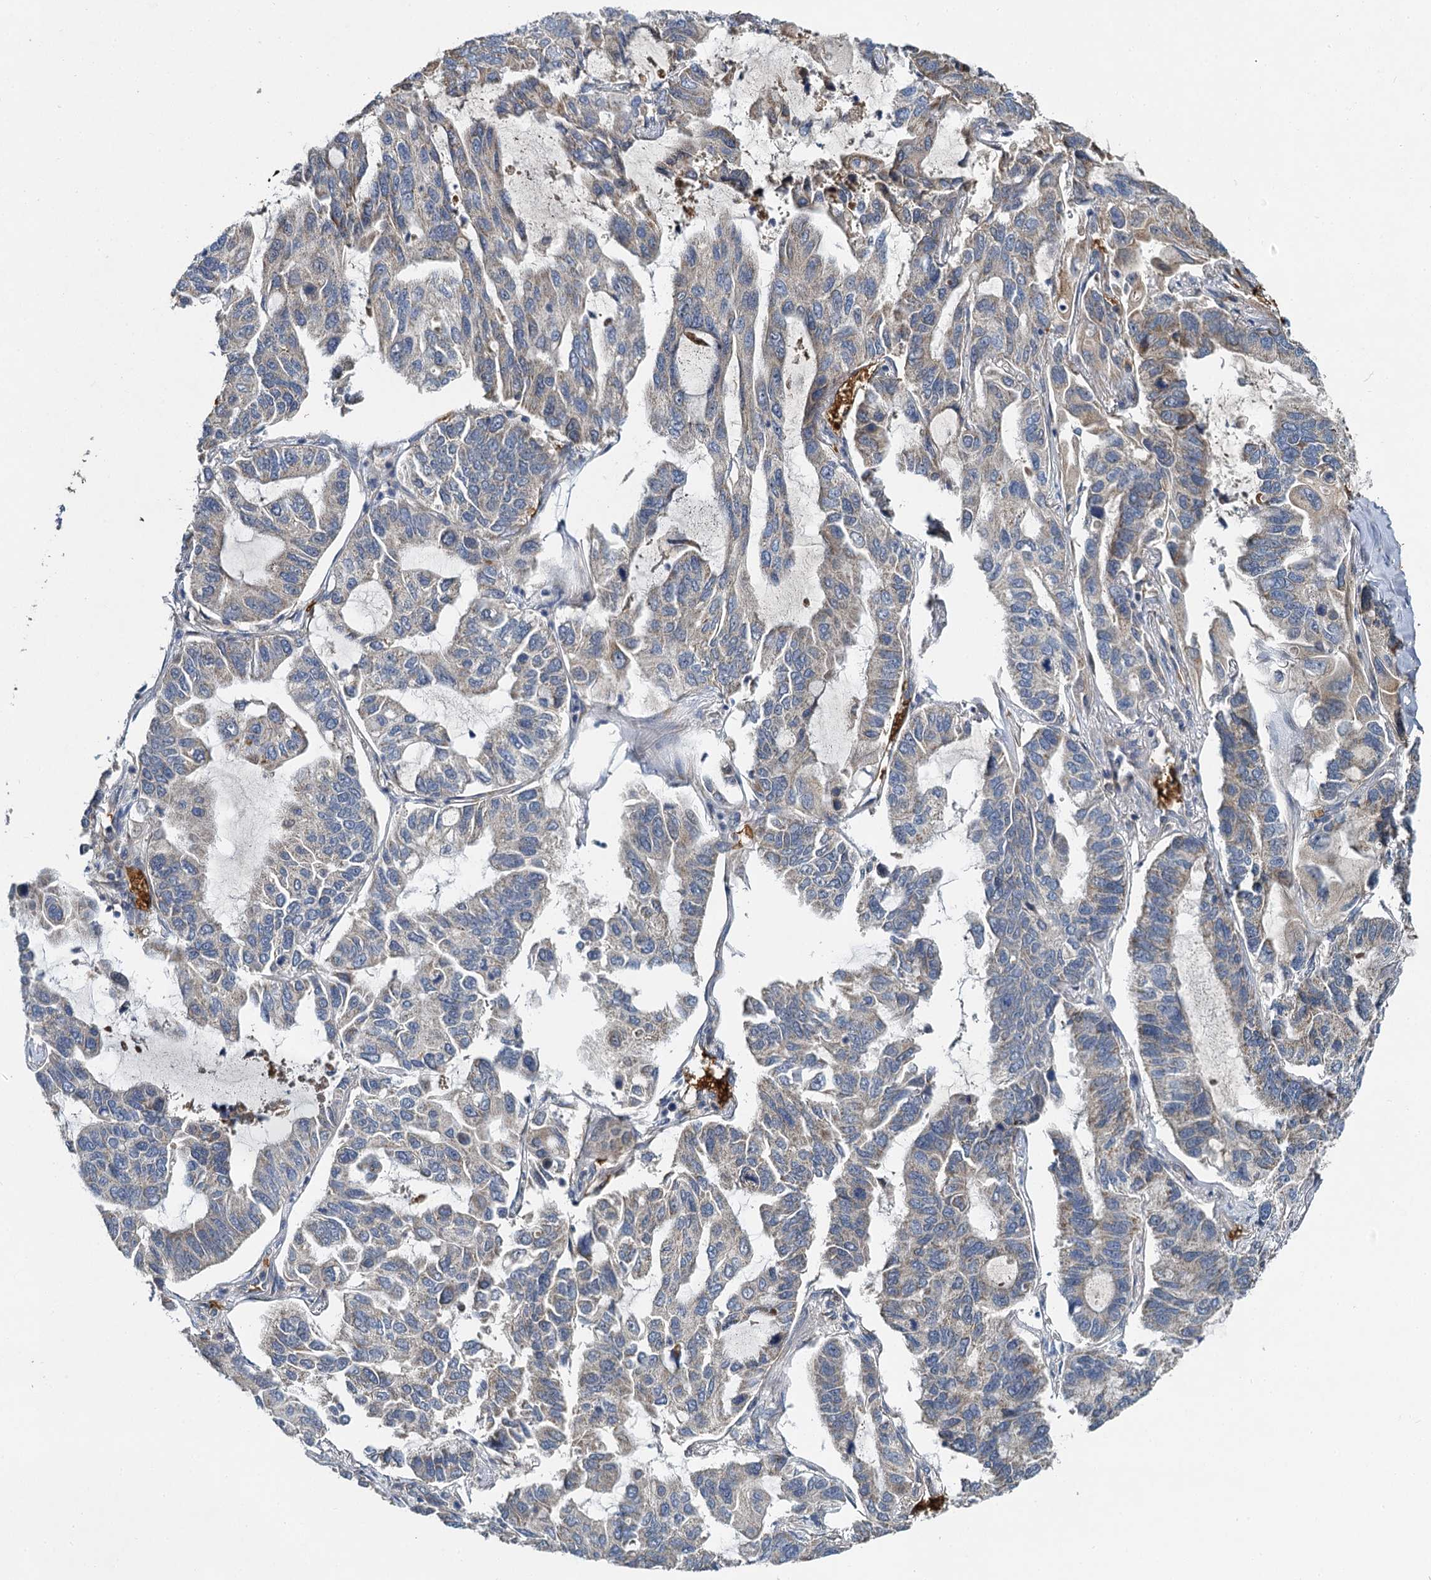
{"staining": {"intensity": "moderate", "quantity": "<25%", "location": "cytoplasmic/membranous"}, "tissue": "lung cancer", "cell_type": "Tumor cells", "image_type": "cancer", "snomed": [{"axis": "morphology", "description": "Adenocarcinoma, NOS"}, {"axis": "topography", "description": "Lung"}], "caption": "DAB (3,3'-diaminobenzidine) immunohistochemical staining of lung adenocarcinoma demonstrates moderate cytoplasmic/membranous protein positivity in approximately <25% of tumor cells.", "gene": "BCS1L", "patient": {"sex": "male", "age": 64}}